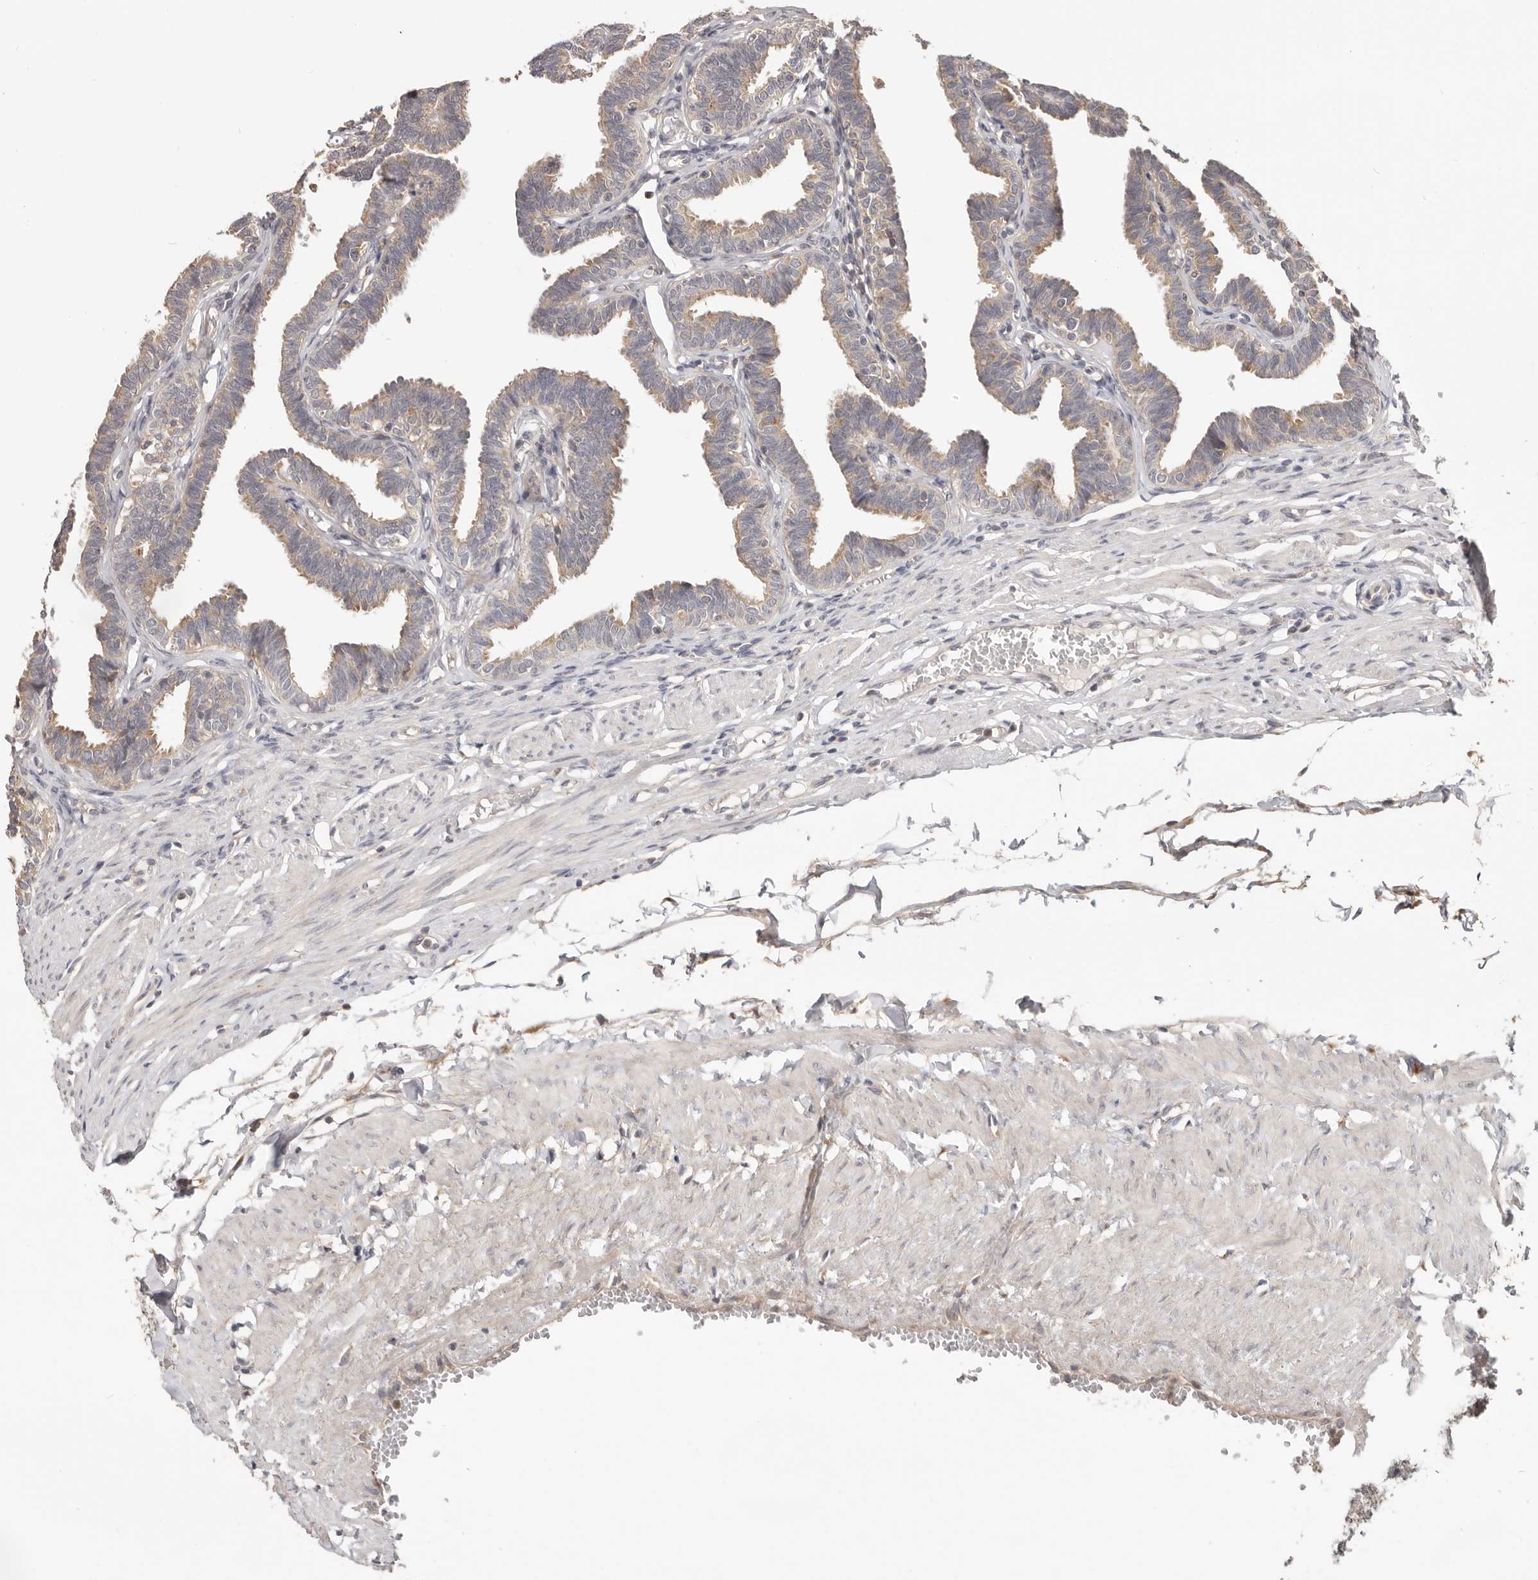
{"staining": {"intensity": "weak", "quantity": "25%-75%", "location": "cytoplasmic/membranous"}, "tissue": "fallopian tube", "cell_type": "Glandular cells", "image_type": "normal", "snomed": [{"axis": "morphology", "description": "Normal tissue, NOS"}, {"axis": "topography", "description": "Fallopian tube"}, {"axis": "topography", "description": "Ovary"}], "caption": "A high-resolution micrograph shows IHC staining of unremarkable fallopian tube, which demonstrates weak cytoplasmic/membranous expression in about 25%-75% of glandular cells. (Stains: DAB (3,3'-diaminobenzidine) in brown, nuclei in blue, Microscopy: brightfield microscopy at high magnification).", "gene": "LRP6", "patient": {"sex": "female", "age": 23}}